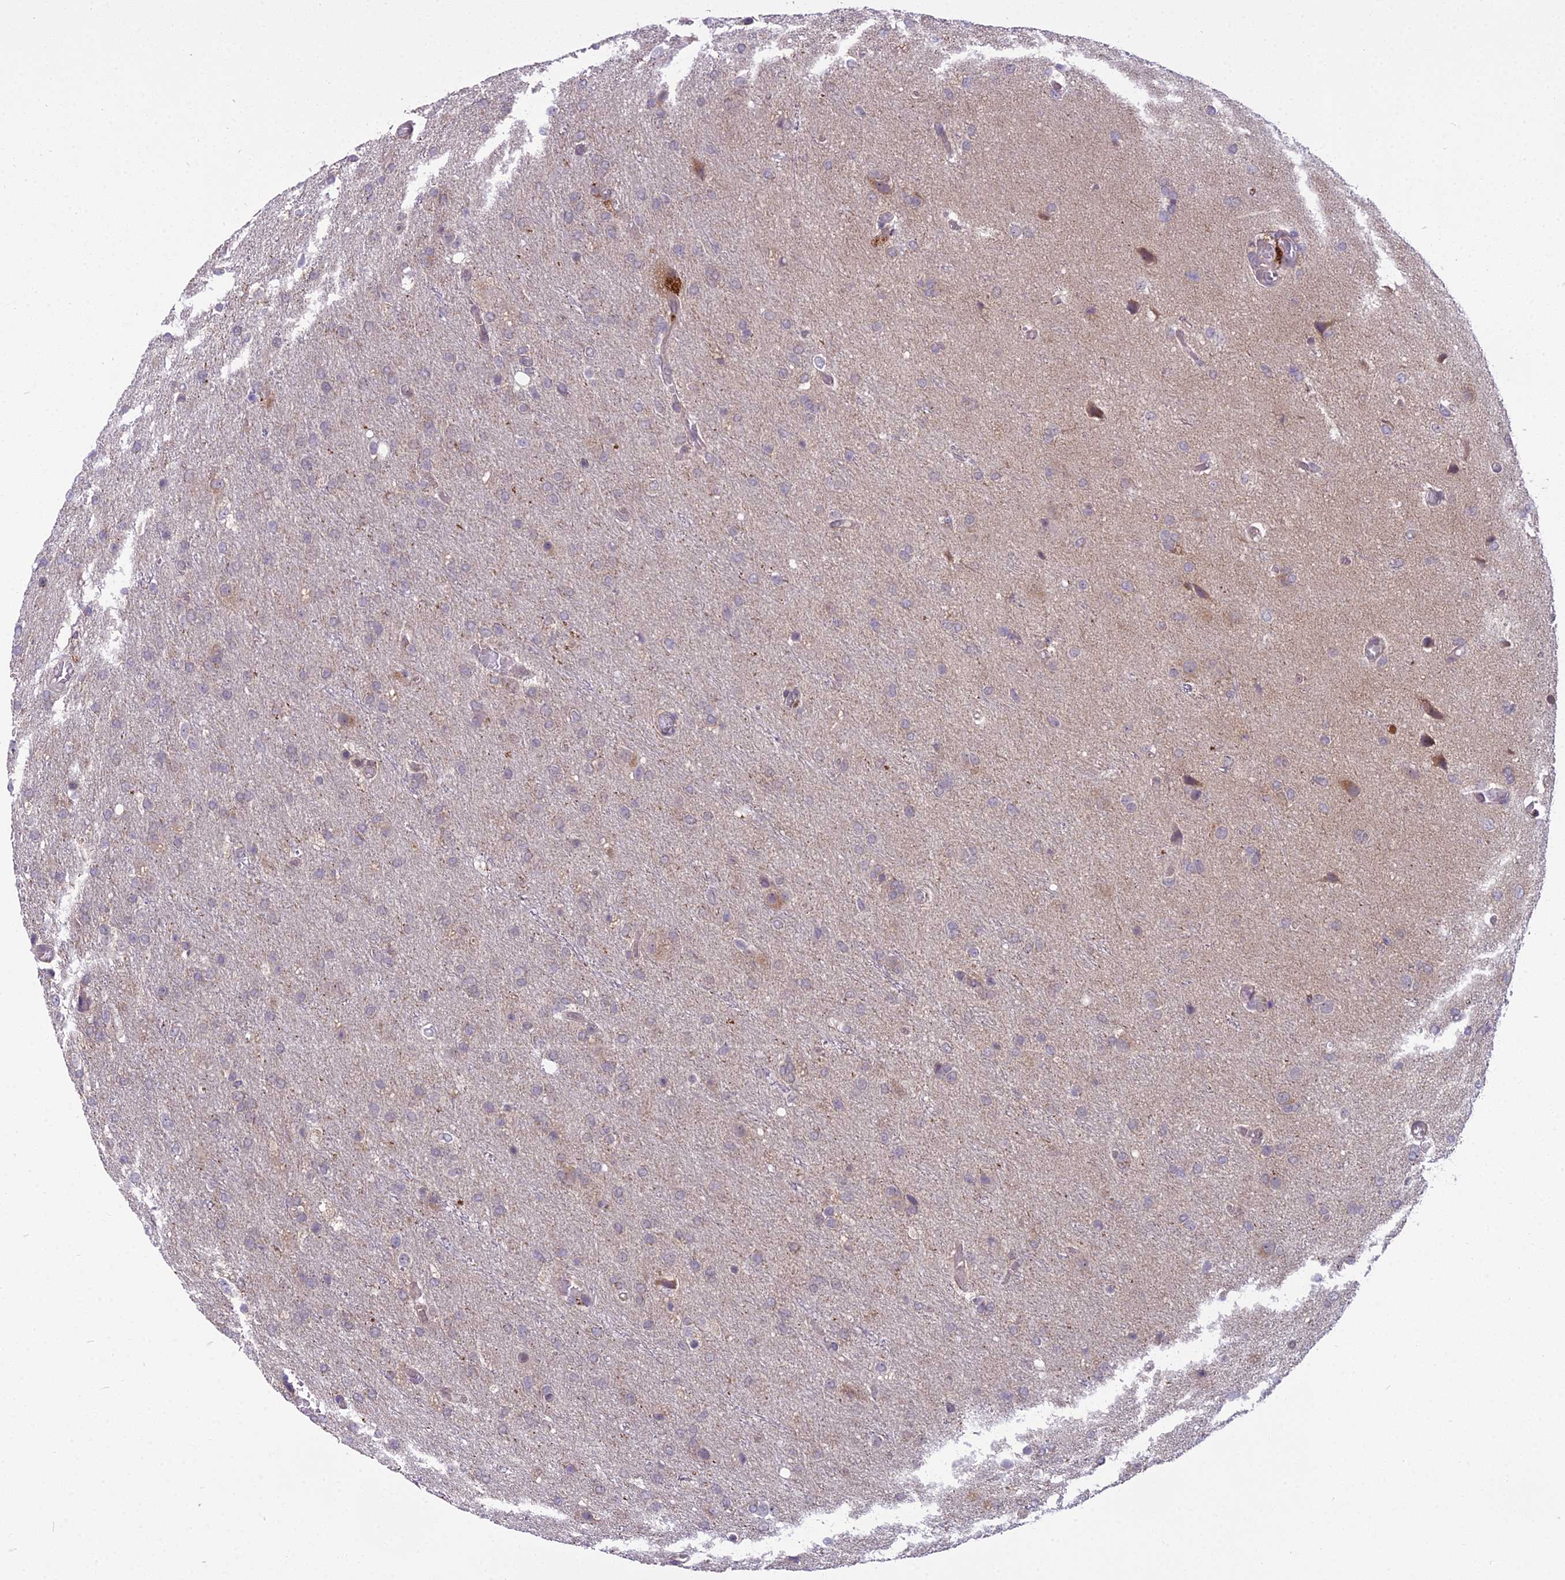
{"staining": {"intensity": "negative", "quantity": "none", "location": "none"}, "tissue": "glioma", "cell_type": "Tumor cells", "image_type": "cancer", "snomed": [{"axis": "morphology", "description": "Glioma, malignant, High grade"}, {"axis": "topography", "description": "Brain"}], "caption": "Tumor cells are negative for brown protein staining in glioma.", "gene": "AP1M1", "patient": {"sex": "female", "age": 74}}